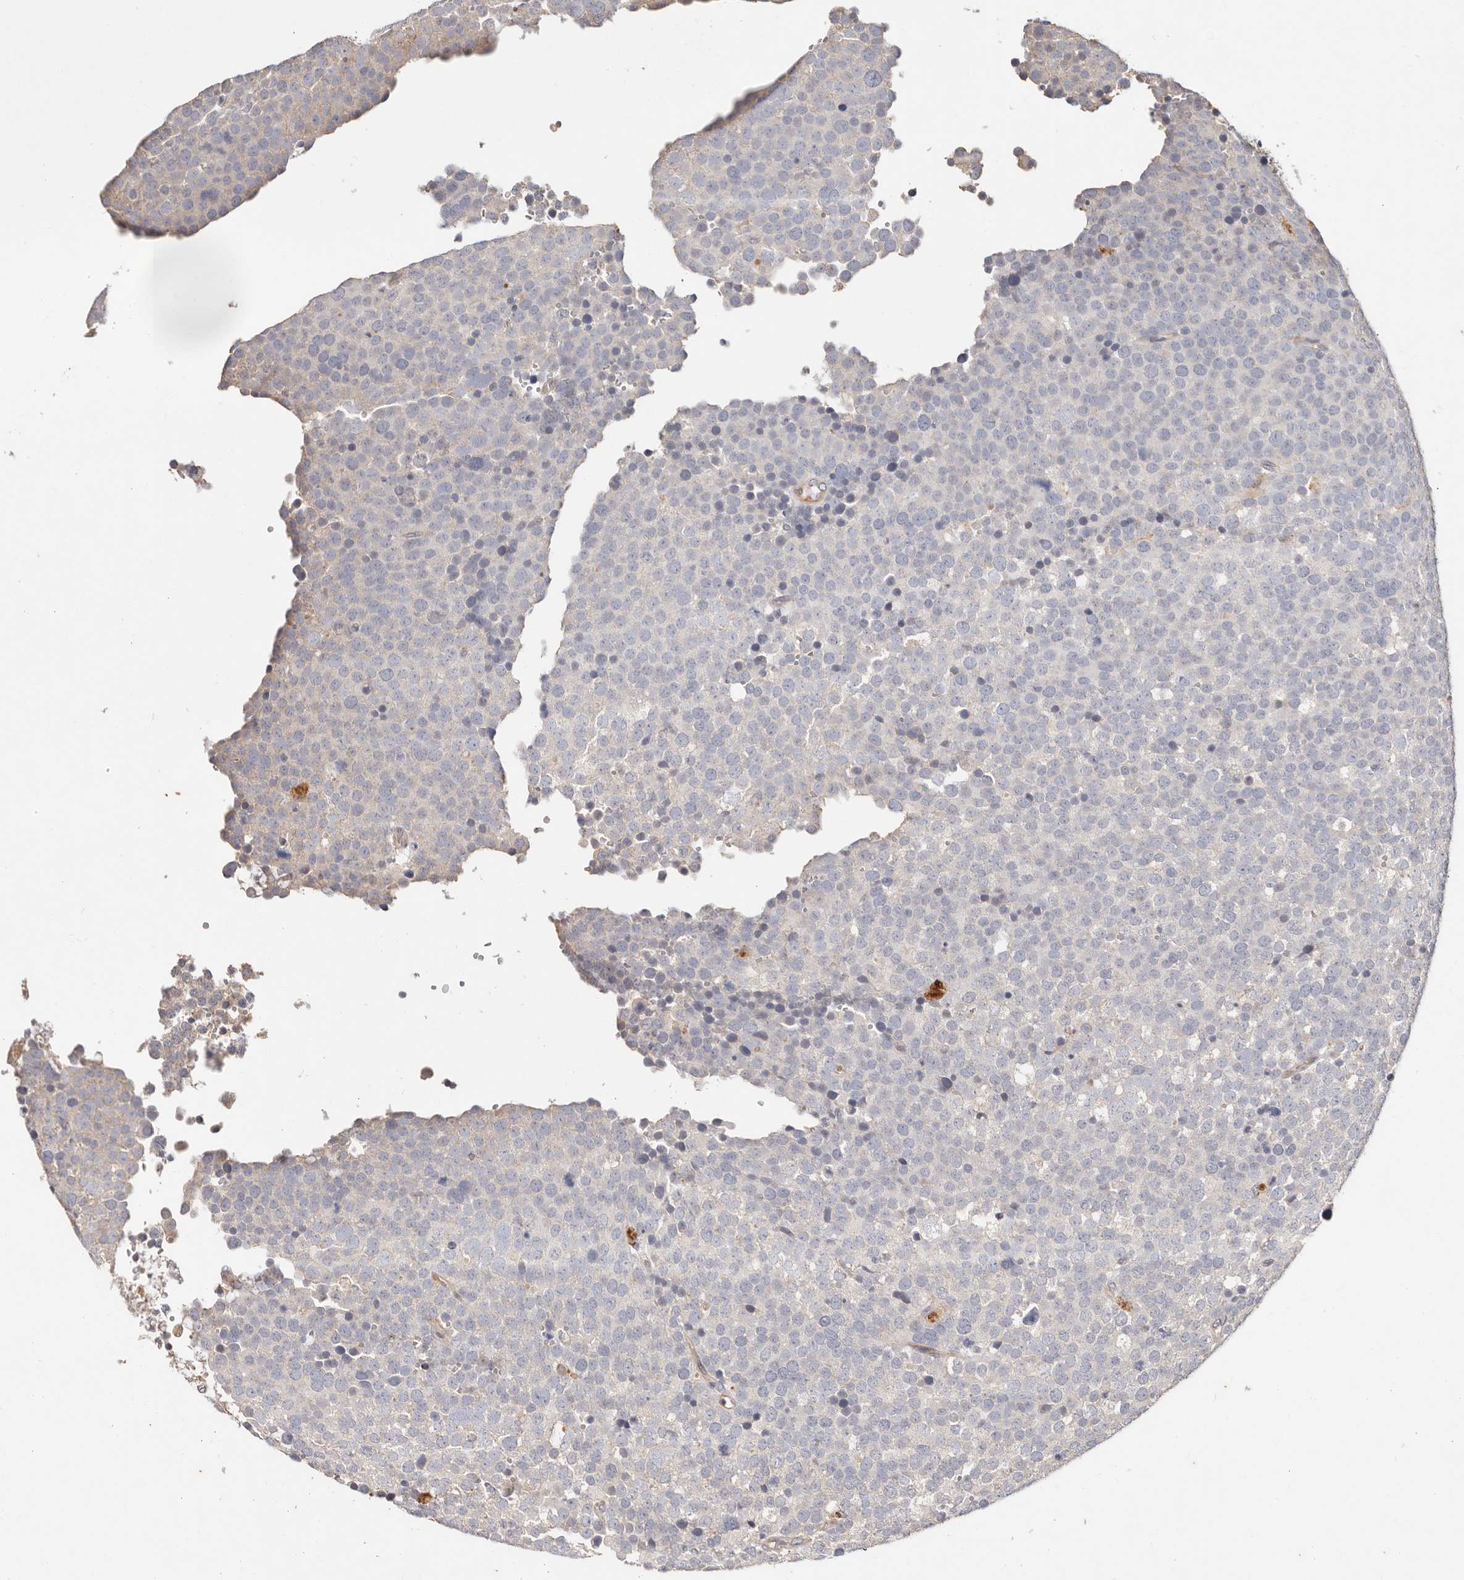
{"staining": {"intensity": "negative", "quantity": "none", "location": "none"}, "tissue": "testis cancer", "cell_type": "Tumor cells", "image_type": "cancer", "snomed": [{"axis": "morphology", "description": "Seminoma, NOS"}, {"axis": "topography", "description": "Testis"}], "caption": "High power microscopy photomicrograph of an immunohistochemistry micrograph of seminoma (testis), revealing no significant positivity in tumor cells.", "gene": "THBS3", "patient": {"sex": "male", "age": 71}}